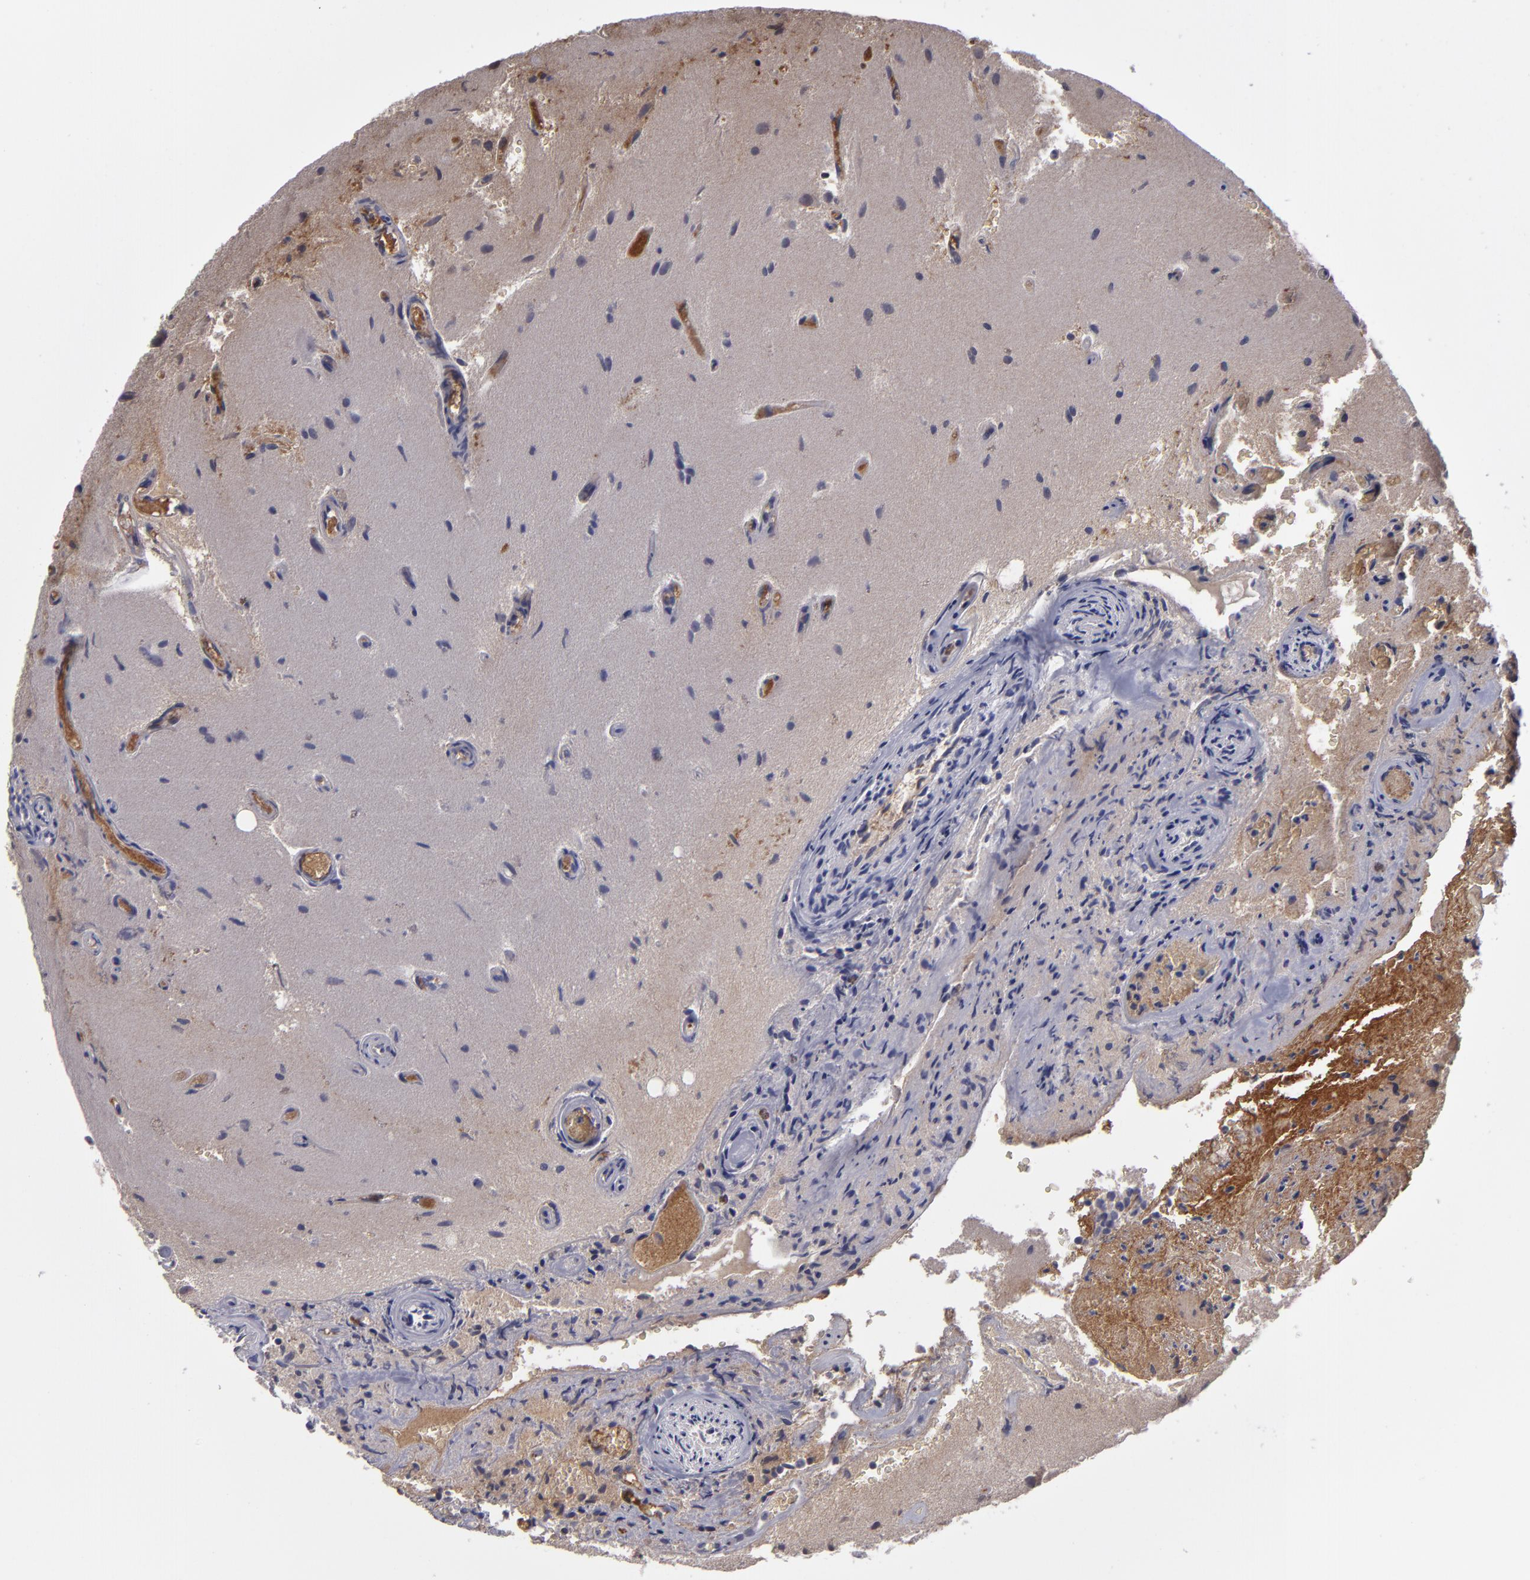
{"staining": {"intensity": "negative", "quantity": "none", "location": "none"}, "tissue": "glioma", "cell_type": "Tumor cells", "image_type": "cancer", "snomed": [{"axis": "morphology", "description": "Normal tissue, NOS"}, {"axis": "morphology", "description": "Glioma, malignant, High grade"}, {"axis": "topography", "description": "Cerebral cortex"}], "caption": "An image of human glioma is negative for staining in tumor cells. (DAB (3,3'-diaminobenzidine) immunohistochemistry (IHC) visualized using brightfield microscopy, high magnification).", "gene": "ITIH4", "patient": {"sex": "male", "age": 75}}